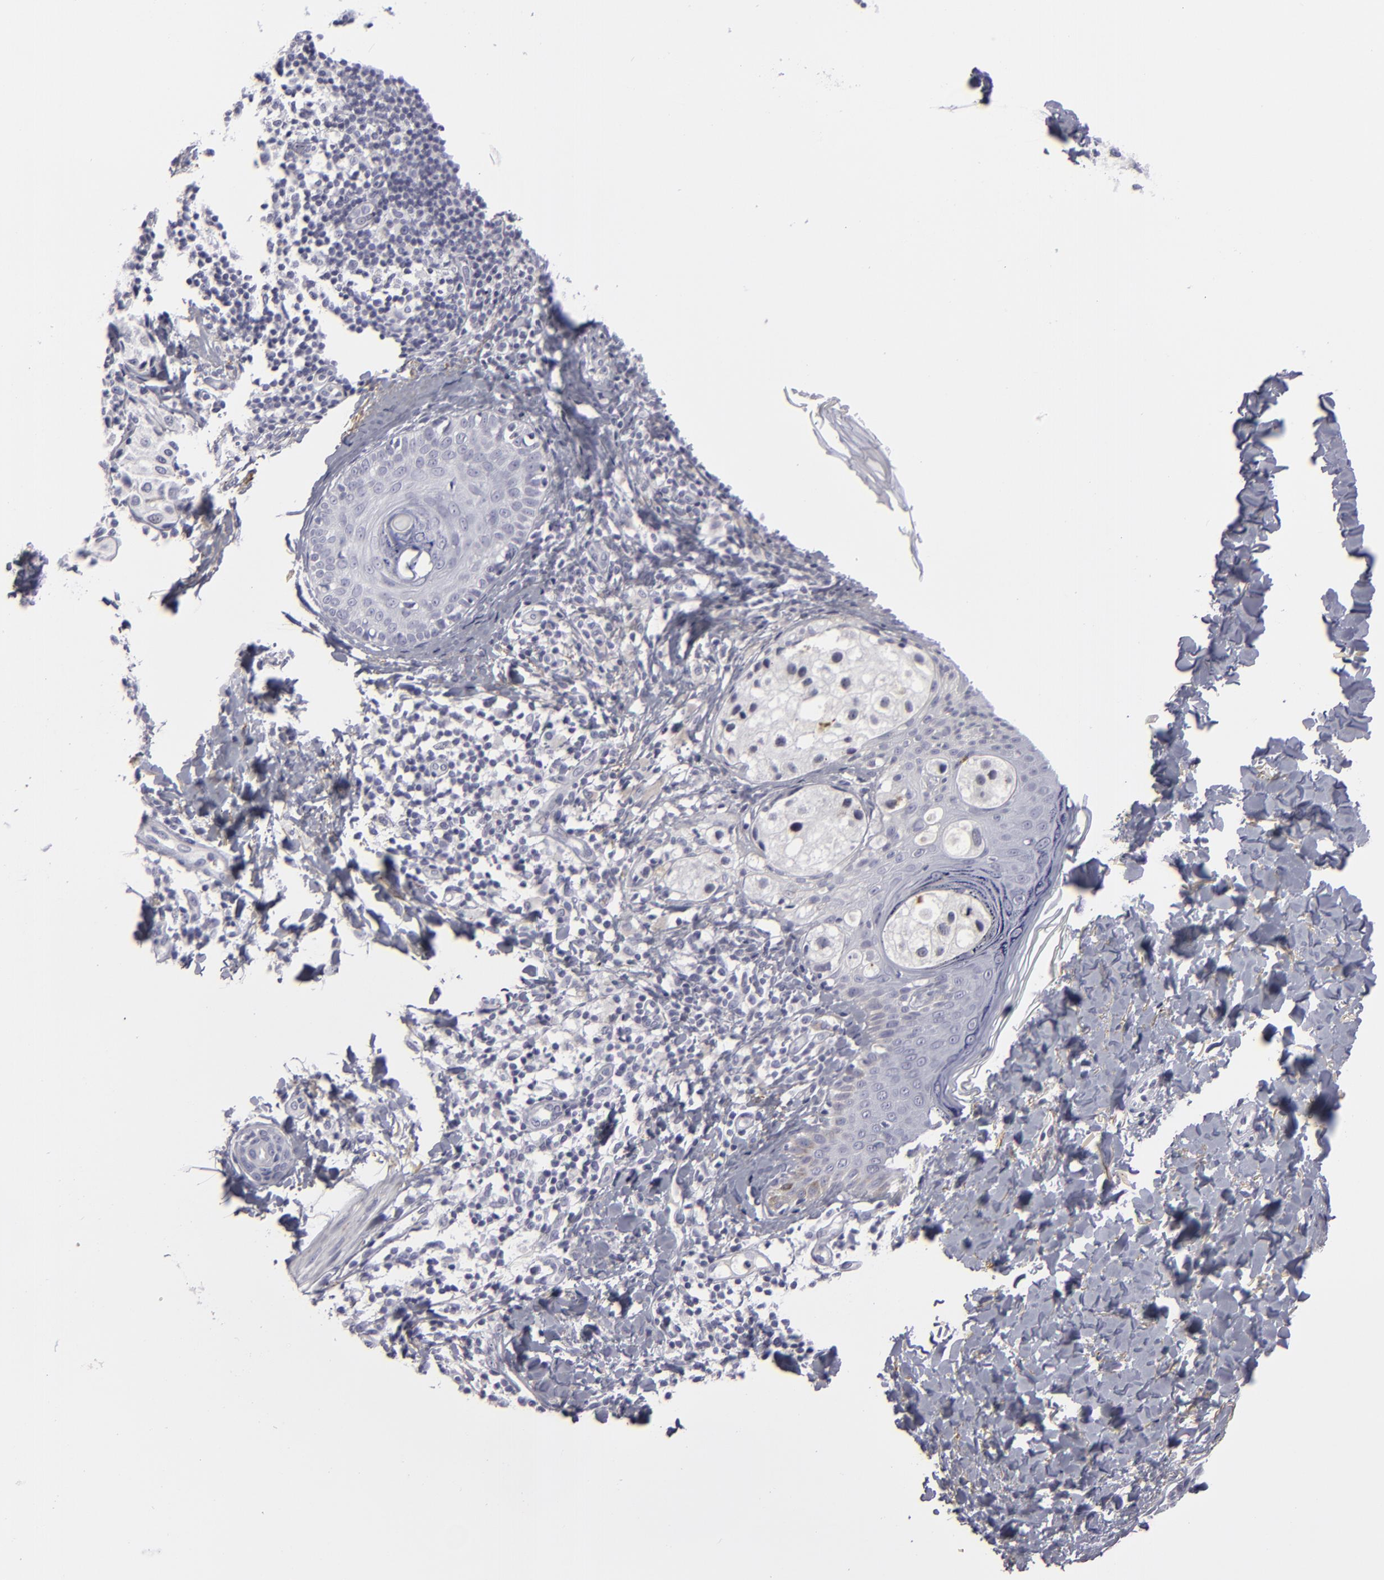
{"staining": {"intensity": "negative", "quantity": "none", "location": "none"}, "tissue": "melanoma", "cell_type": "Tumor cells", "image_type": "cancer", "snomed": [{"axis": "morphology", "description": "Malignant melanoma, NOS"}, {"axis": "topography", "description": "Skin"}], "caption": "The immunohistochemistry (IHC) image has no significant expression in tumor cells of malignant melanoma tissue.", "gene": "C9", "patient": {"sex": "male", "age": 23}}